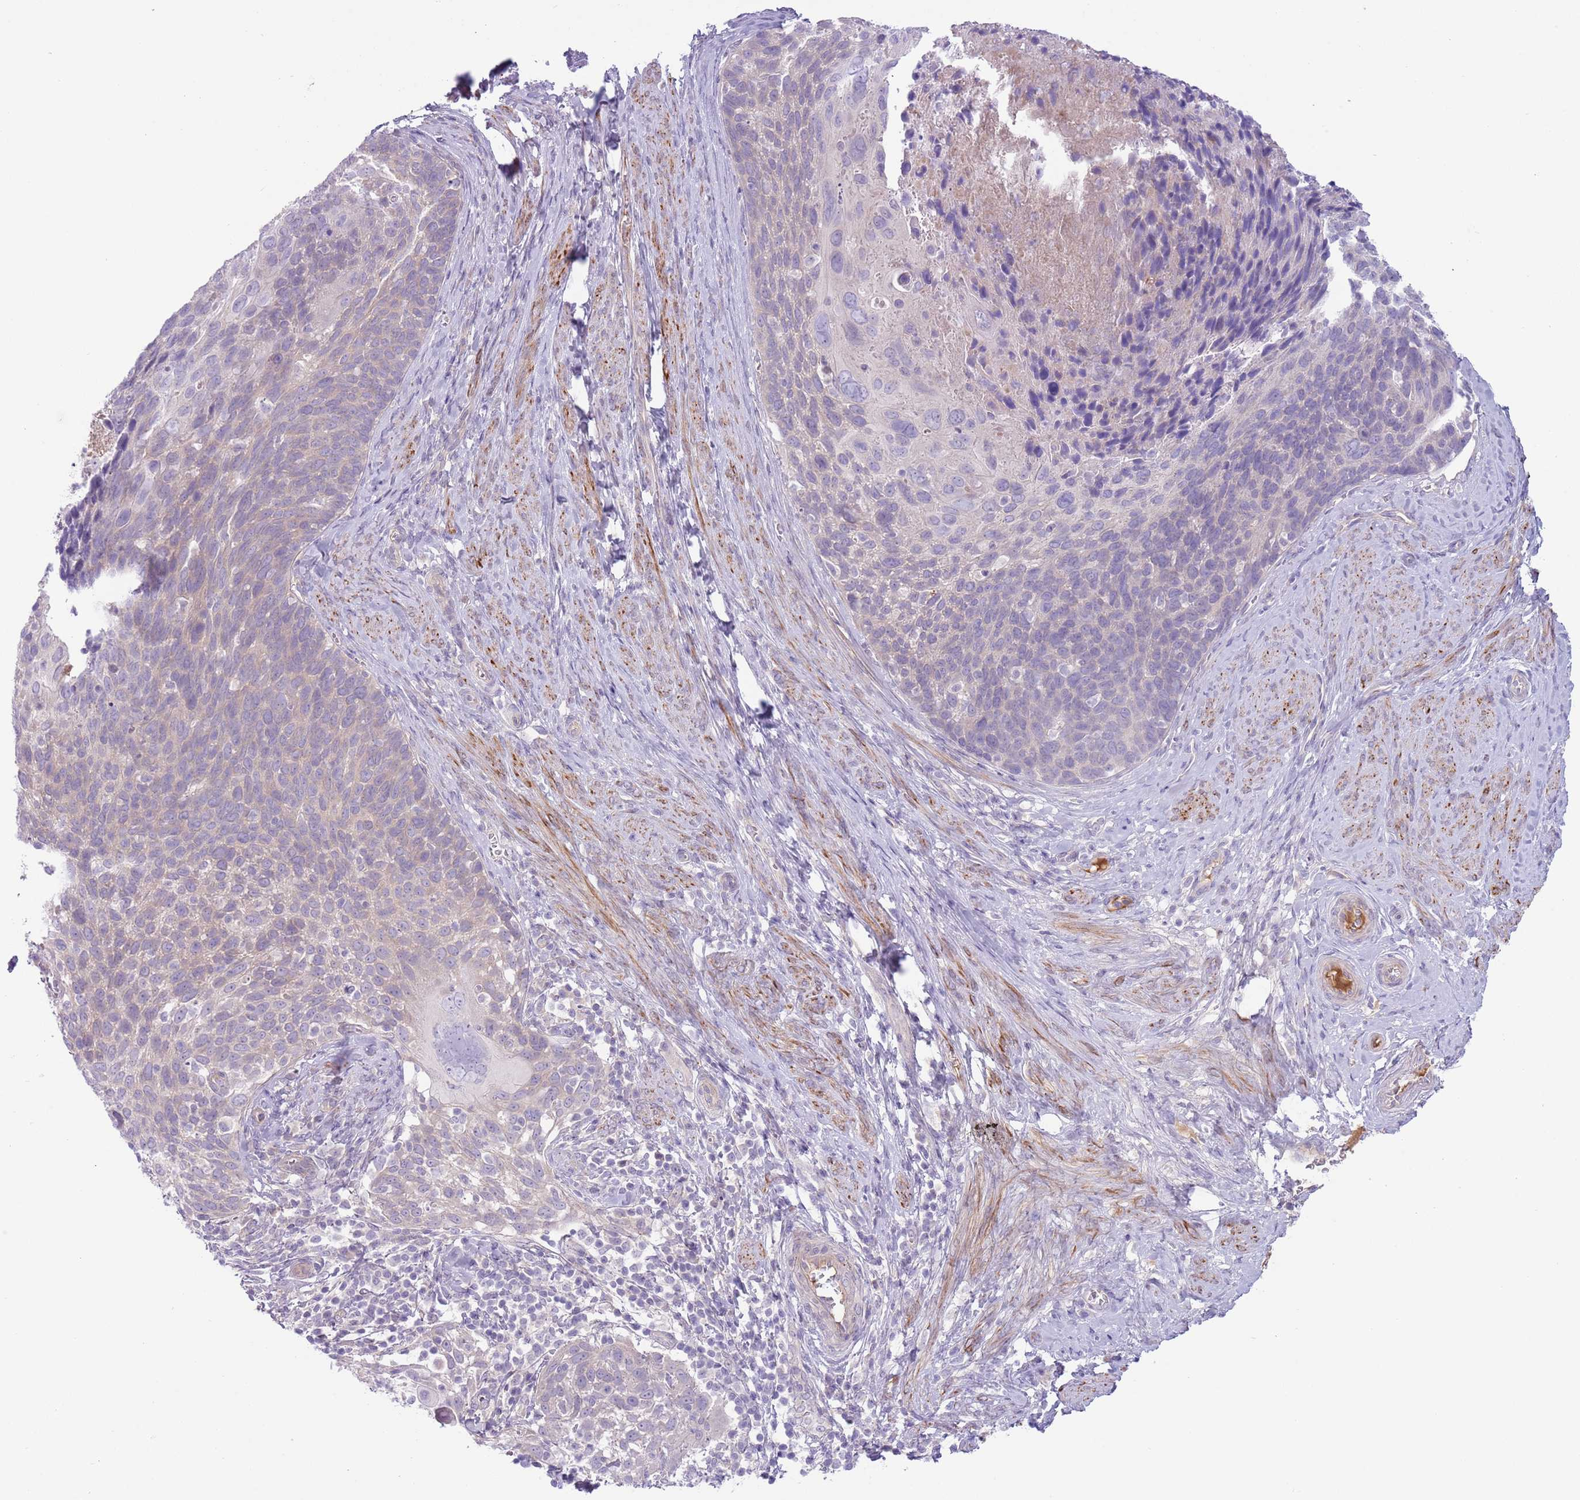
{"staining": {"intensity": "negative", "quantity": "none", "location": "none"}, "tissue": "cervical cancer", "cell_type": "Tumor cells", "image_type": "cancer", "snomed": [{"axis": "morphology", "description": "Squamous cell carcinoma, NOS"}, {"axis": "topography", "description": "Cervix"}], "caption": "This is an immunohistochemistry photomicrograph of cervical cancer (squamous cell carcinoma). There is no staining in tumor cells.", "gene": "CFH", "patient": {"sex": "female", "age": 80}}